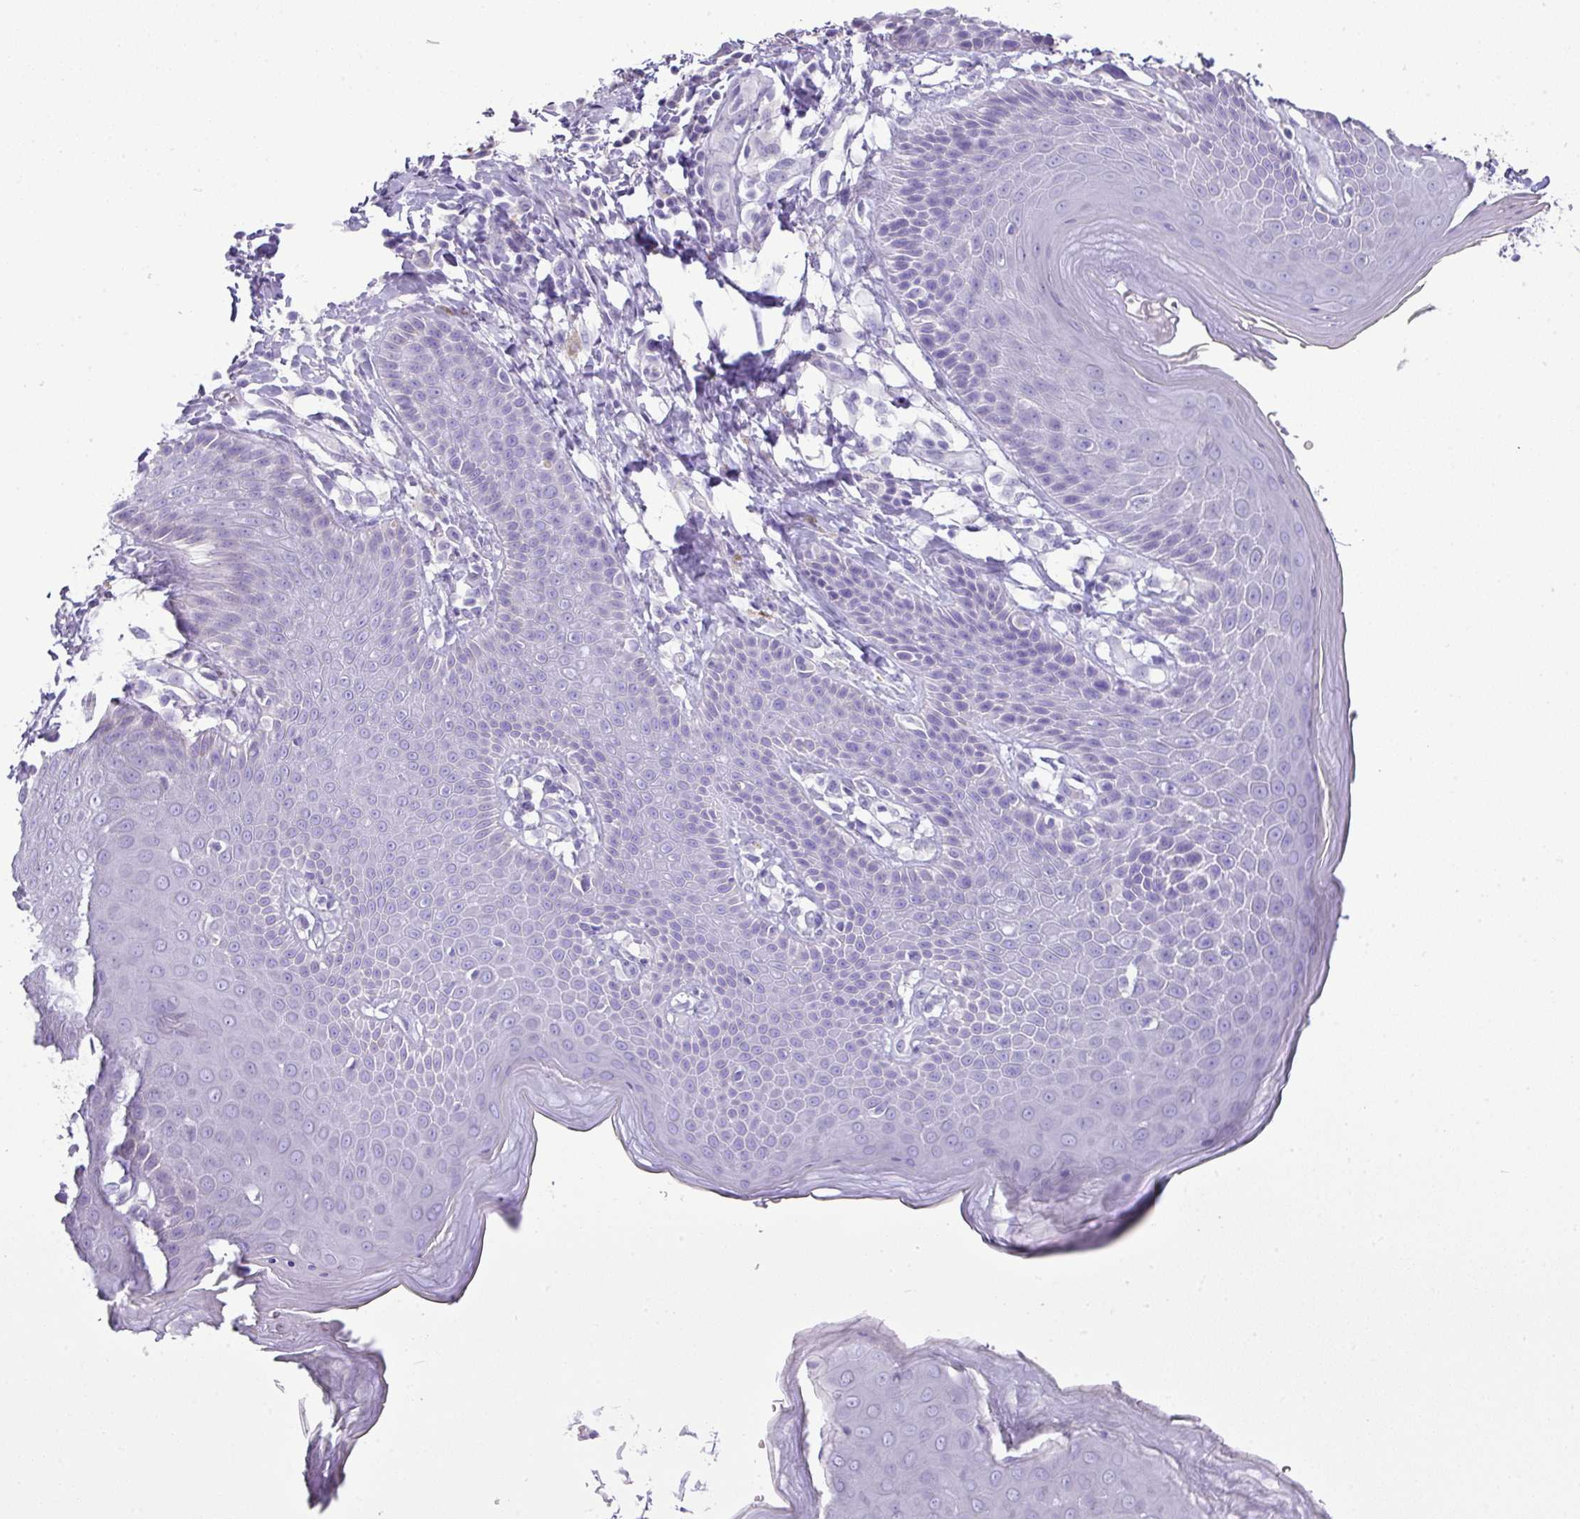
{"staining": {"intensity": "negative", "quantity": "none", "location": "none"}, "tissue": "skin", "cell_type": "Epidermal cells", "image_type": "normal", "snomed": [{"axis": "morphology", "description": "Normal tissue, NOS"}, {"axis": "topography", "description": "Peripheral nerve tissue"}], "caption": "Immunohistochemistry of normal human skin demonstrates no expression in epidermal cells.", "gene": "GSTA1", "patient": {"sex": "male", "age": 51}}